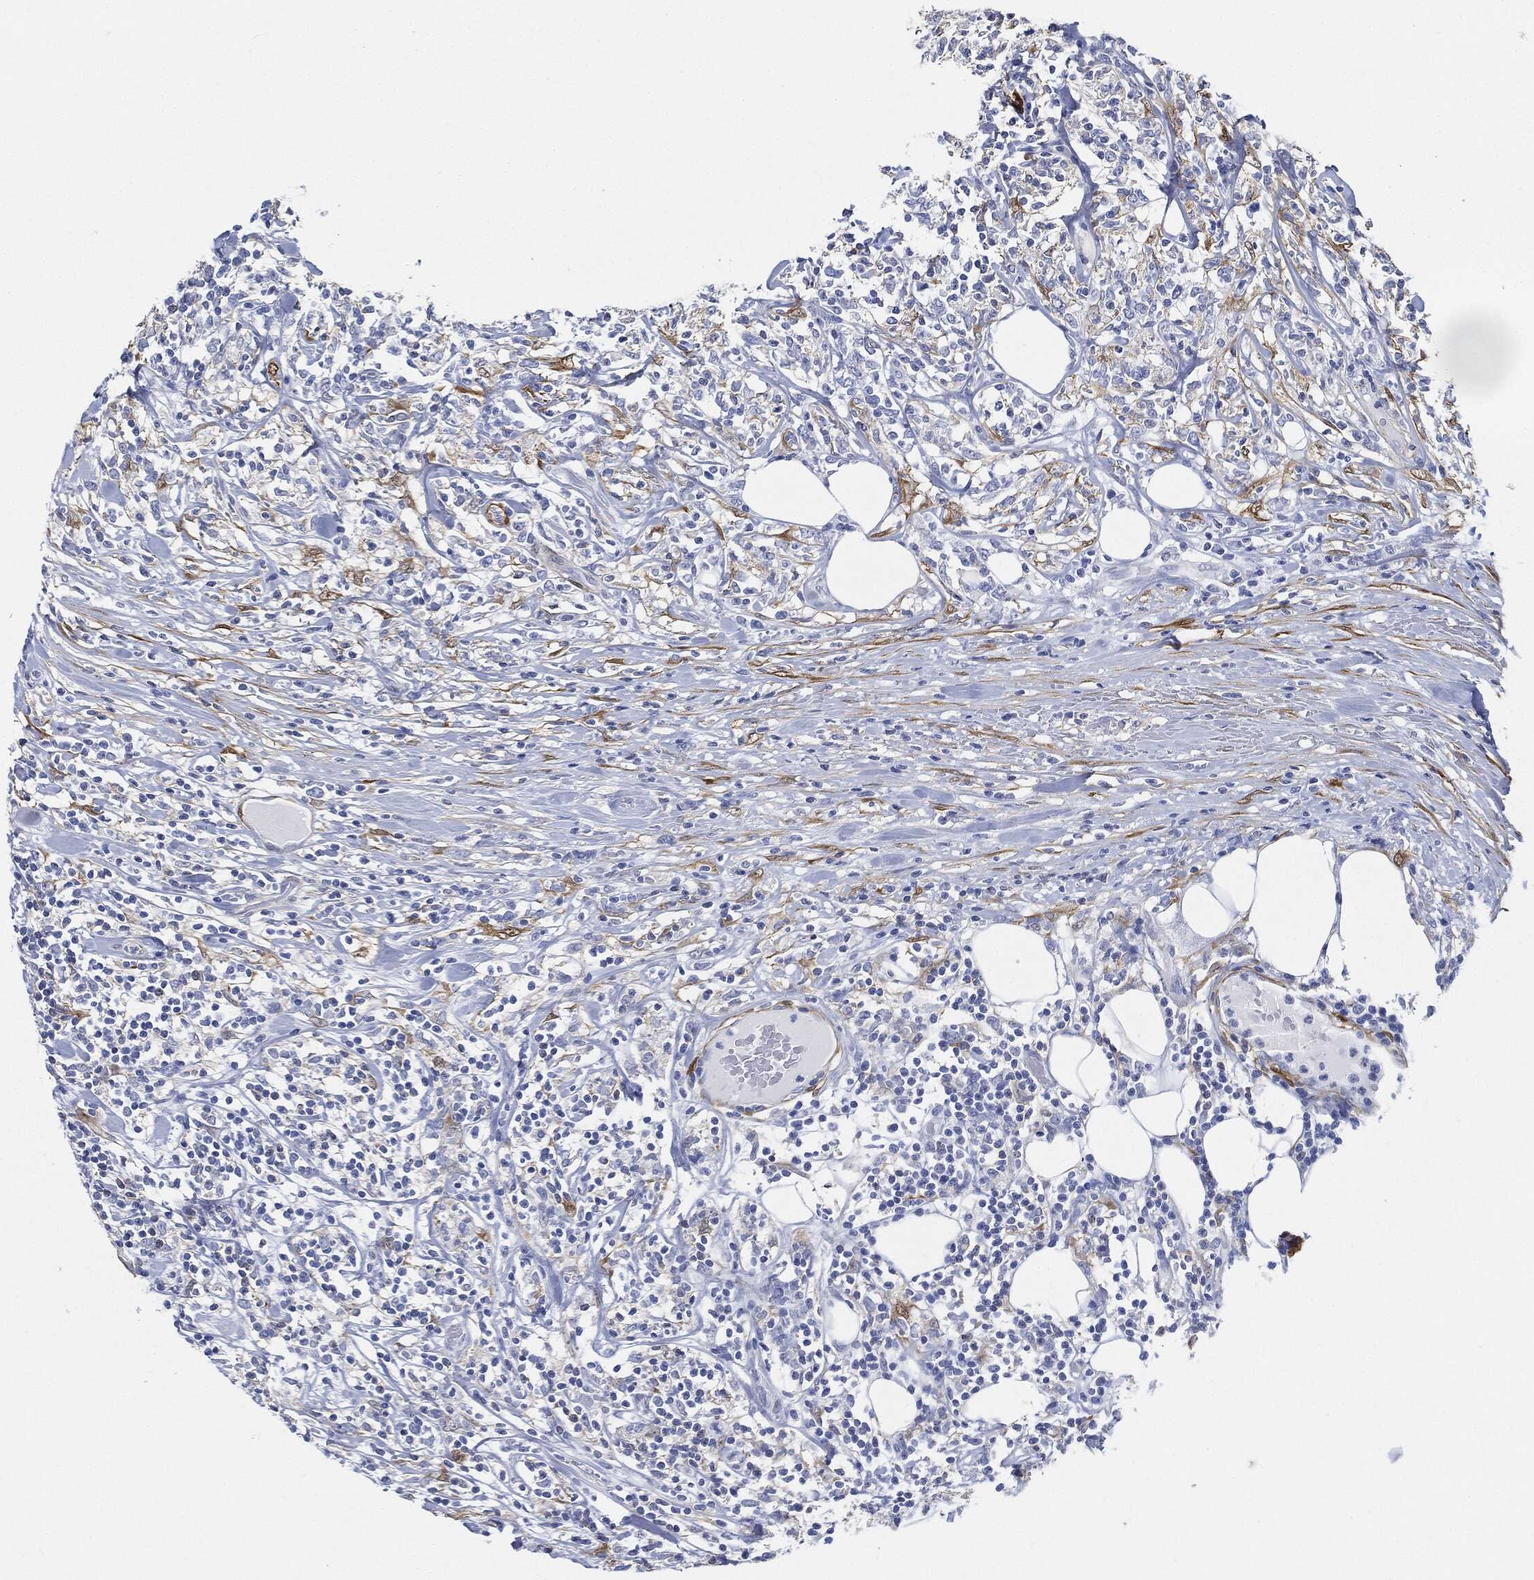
{"staining": {"intensity": "negative", "quantity": "none", "location": "none"}, "tissue": "lymphoma", "cell_type": "Tumor cells", "image_type": "cancer", "snomed": [{"axis": "morphology", "description": "Malignant lymphoma, non-Hodgkin's type, High grade"}, {"axis": "topography", "description": "Lymph node"}], "caption": "This is a histopathology image of IHC staining of malignant lymphoma, non-Hodgkin's type (high-grade), which shows no staining in tumor cells.", "gene": "TAGLN", "patient": {"sex": "female", "age": 84}}